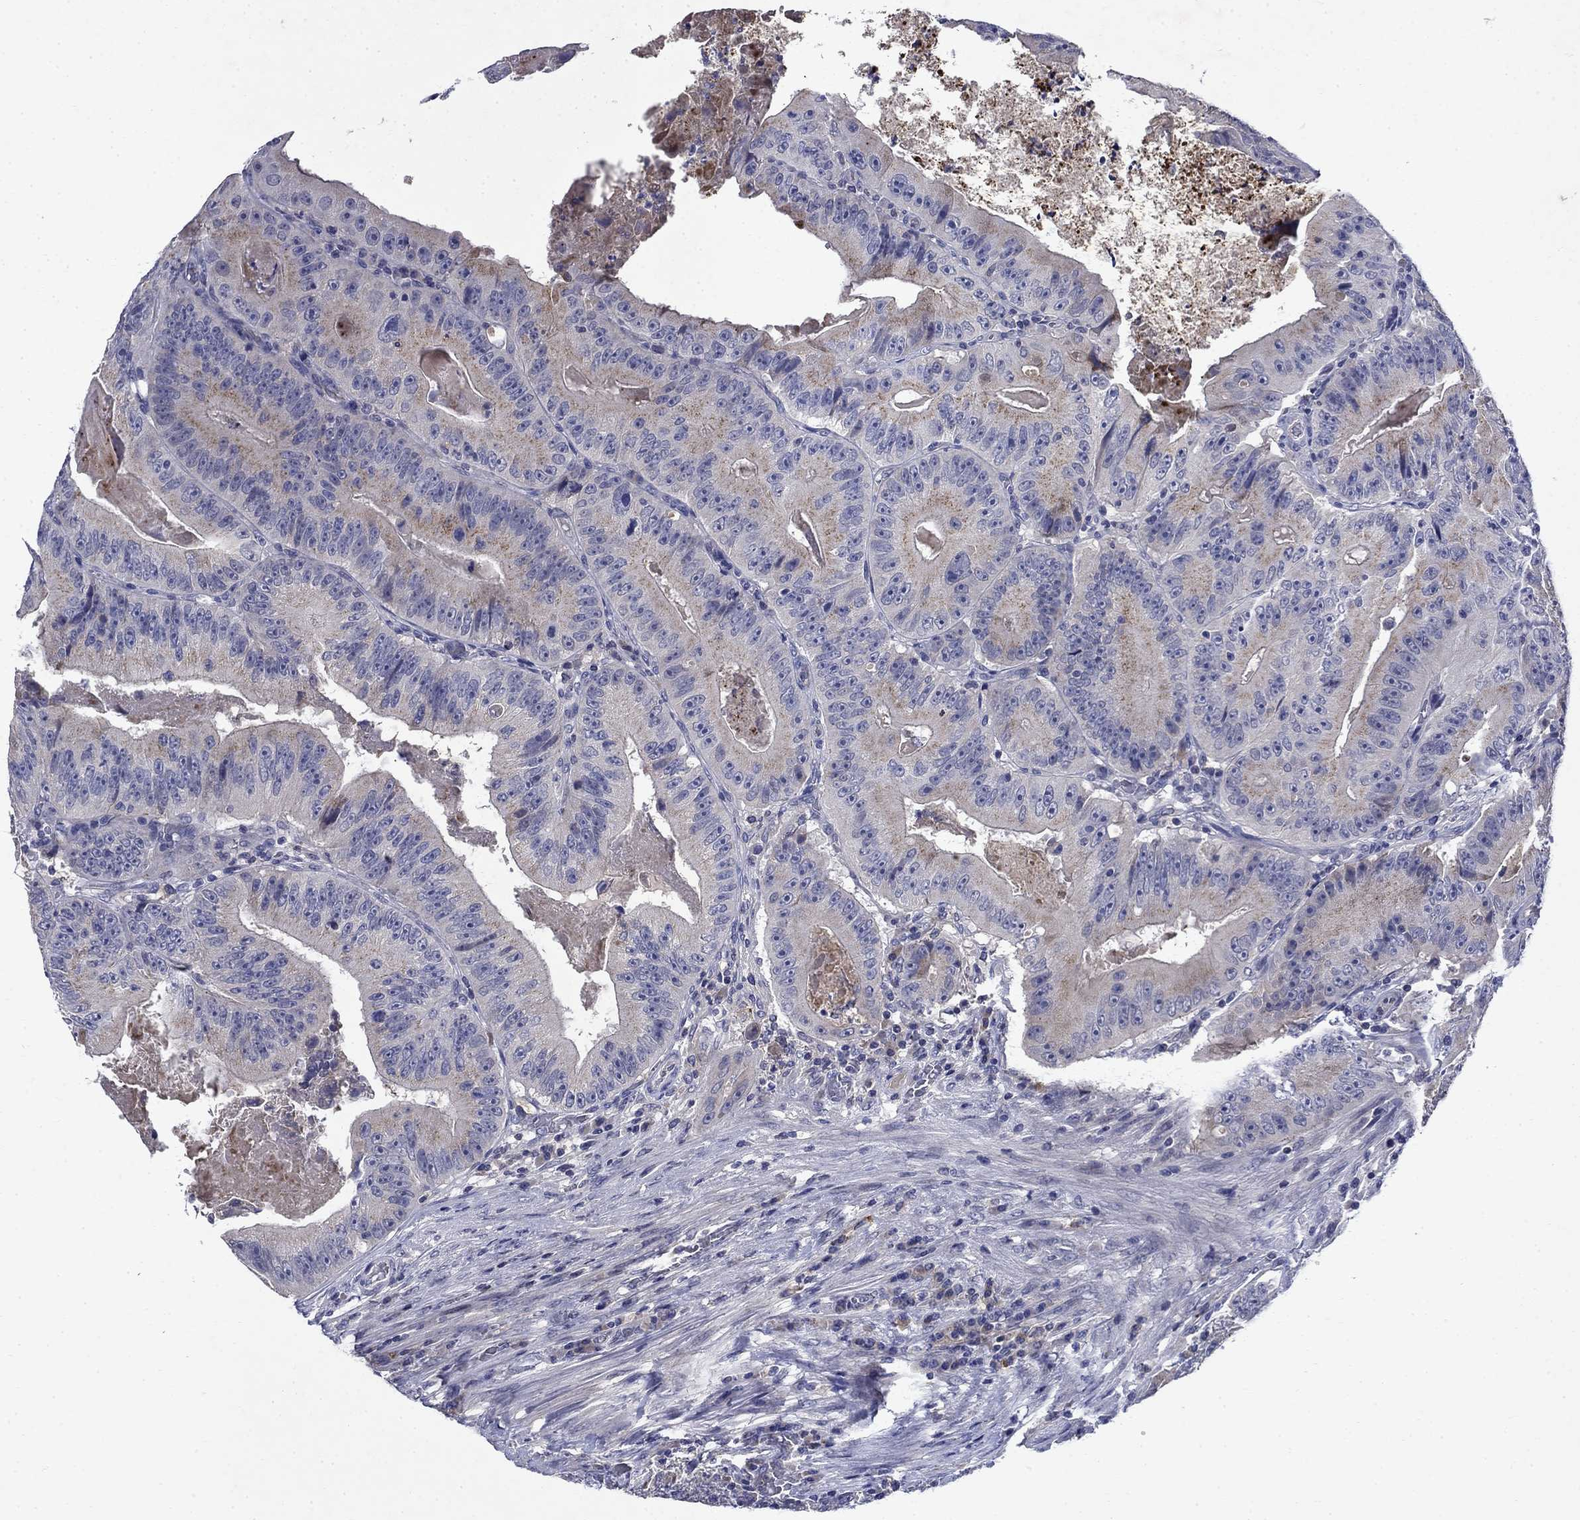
{"staining": {"intensity": "weak", "quantity": "<25%", "location": "cytoplasmic/membranous"}, "tissue": "colorectal cancer", "cell_type": "Tumor cells", "image_type": "cancer", "snomed": [{"axis": "morphology", "description": "Adenocarcinoma, NOS"}, {"axis": "topography", "description": "Colon"}], "caption": "A histopathology image of colorectal cancer stained for a protein reveals no brown staining in tumor cells.", "gene": "STAB2", "patient": {"sex": "female", "age": 86}}